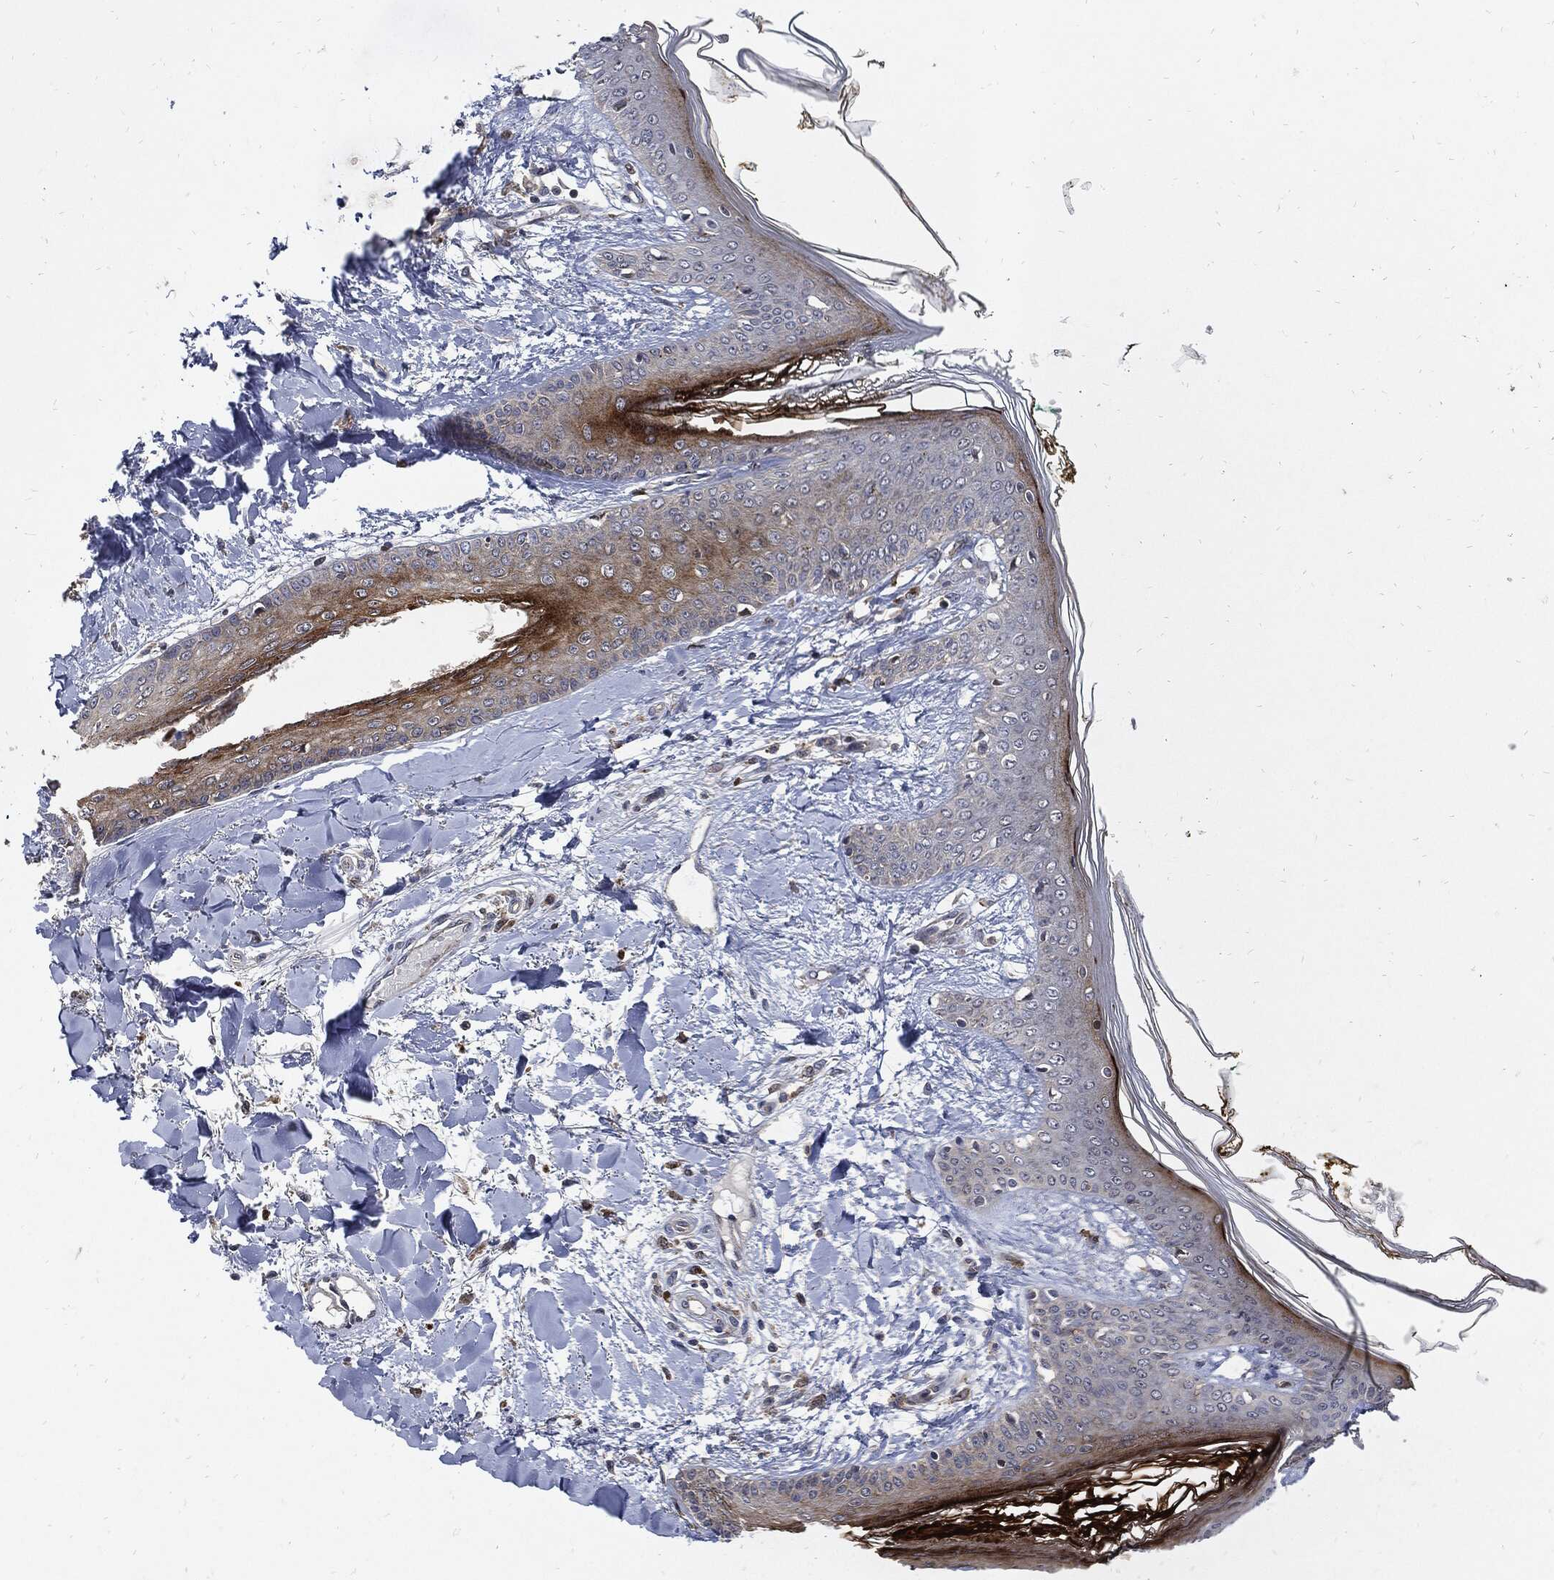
{"staining": {"intensity": "negative", "quantity": "none", "location": "none"}, "tissue": "skin", "cell_type": "Fibroblasts", "image_type": "normal", "snomed": [{"axis": "morphology", "description": "Normal tissue, NOS"}, {"axis": "morphology", "description": "Malignant melanoma, NOS"}, {"axis": "topography", "description": "Skin"}], "caption": "Immunohistochemical staining of benign skin demonstrates no significant staining in fibroblasts.", "gene": "SLC31A2", "patient": {"sex": "female", "age": 34}}